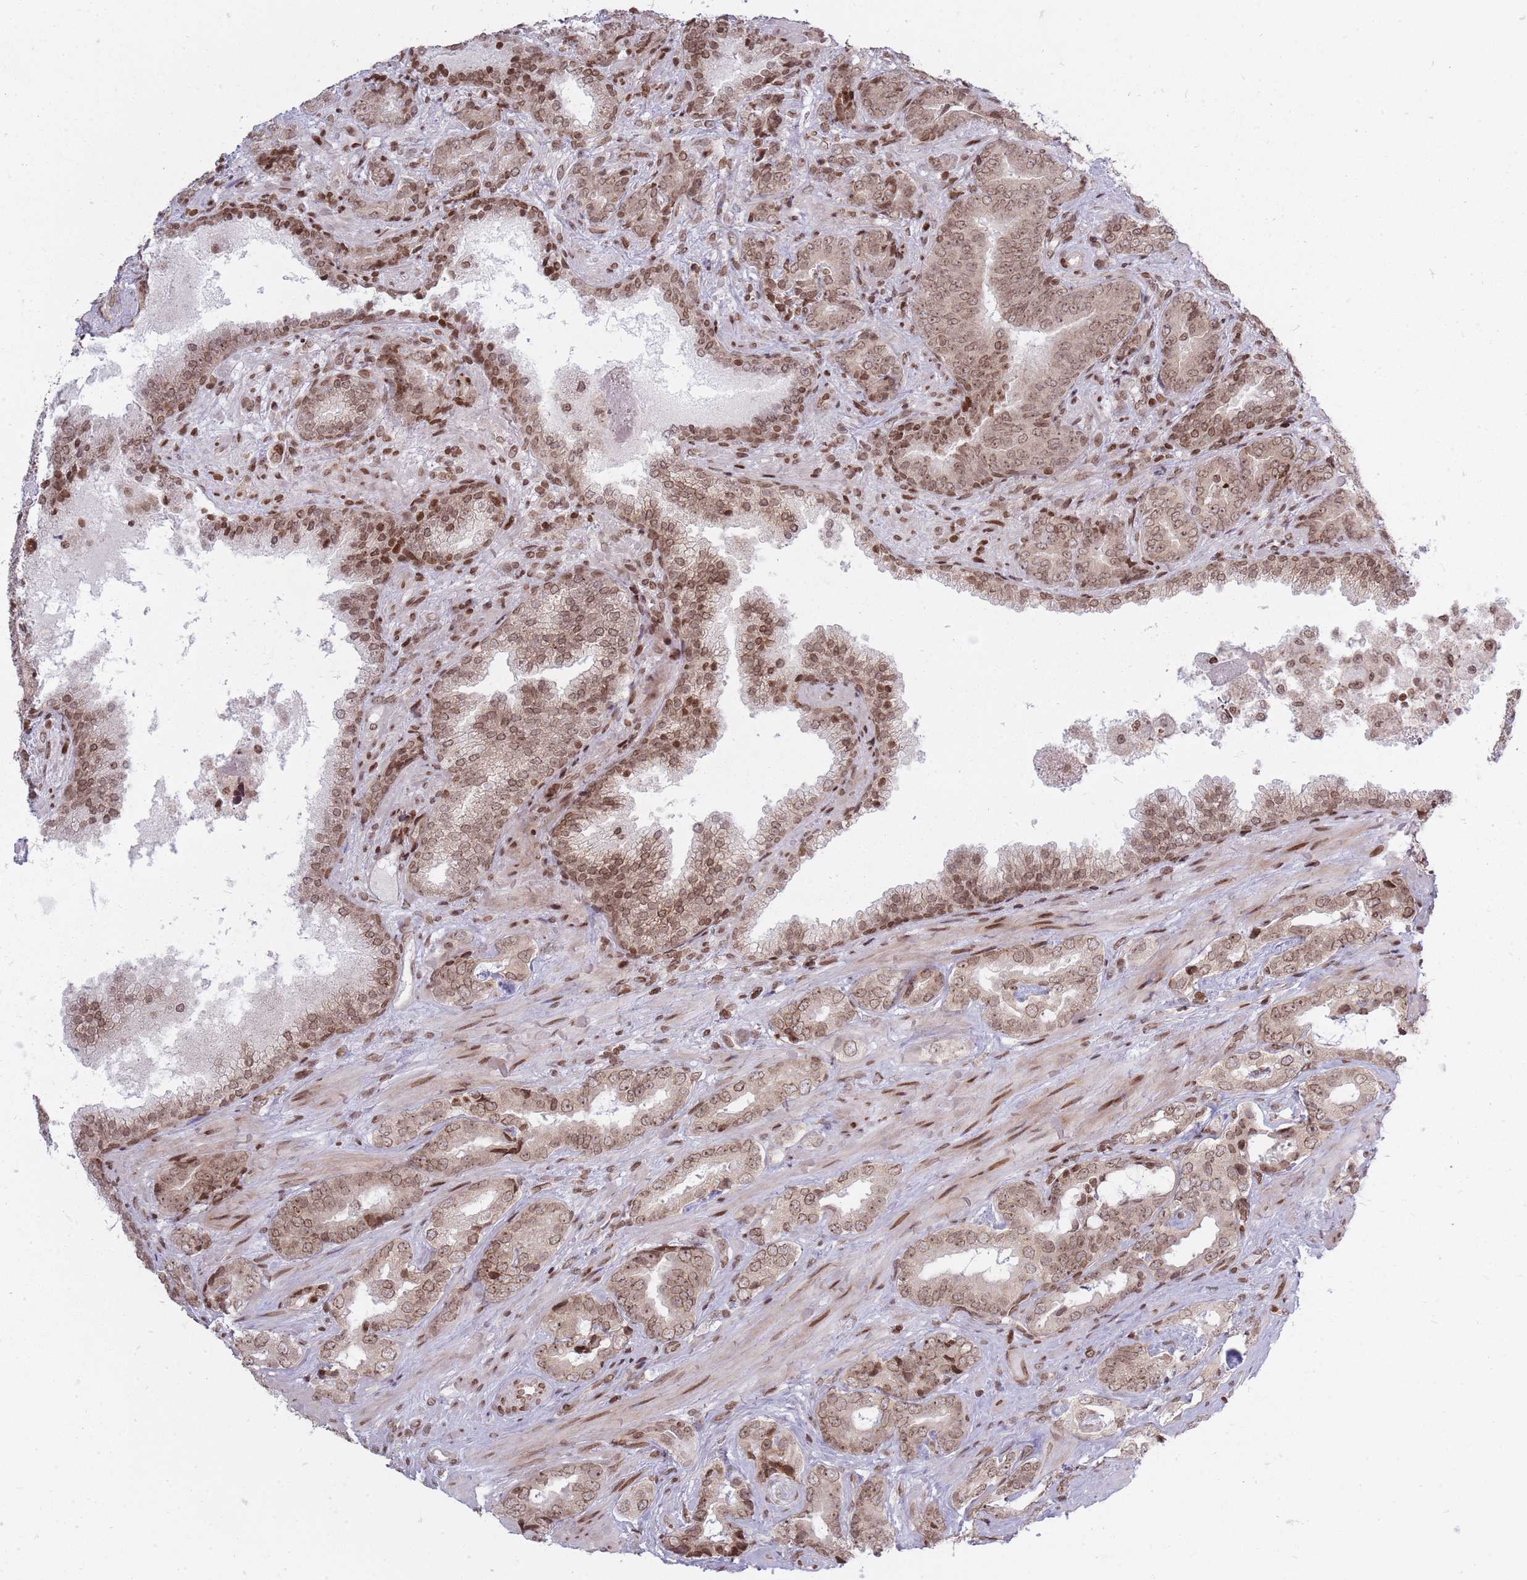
{"staining": {"intensity": "moderate", "quantity": ">75%", "location": "cytoplasmic/membranous,nuclear"}, "tissue": "prostate cancer", "cell_type": "Tumor cells", "image_type": "cancer", "snomed": [{"axis": "morphology", "description": "Adenocarcinoma, High grade"}, {"axis": "topography", "description": "Prostate"}], "caption": "About >75% of tumor cells in prostate adenocarcinoma (high-grade) reveal moderate cytoplasmic/membranous and nuclear protein positivity as visualized by brown immunohistochemical staining.", "gene": "TMC6", "patient": {"sex": "male", "age": 71}}